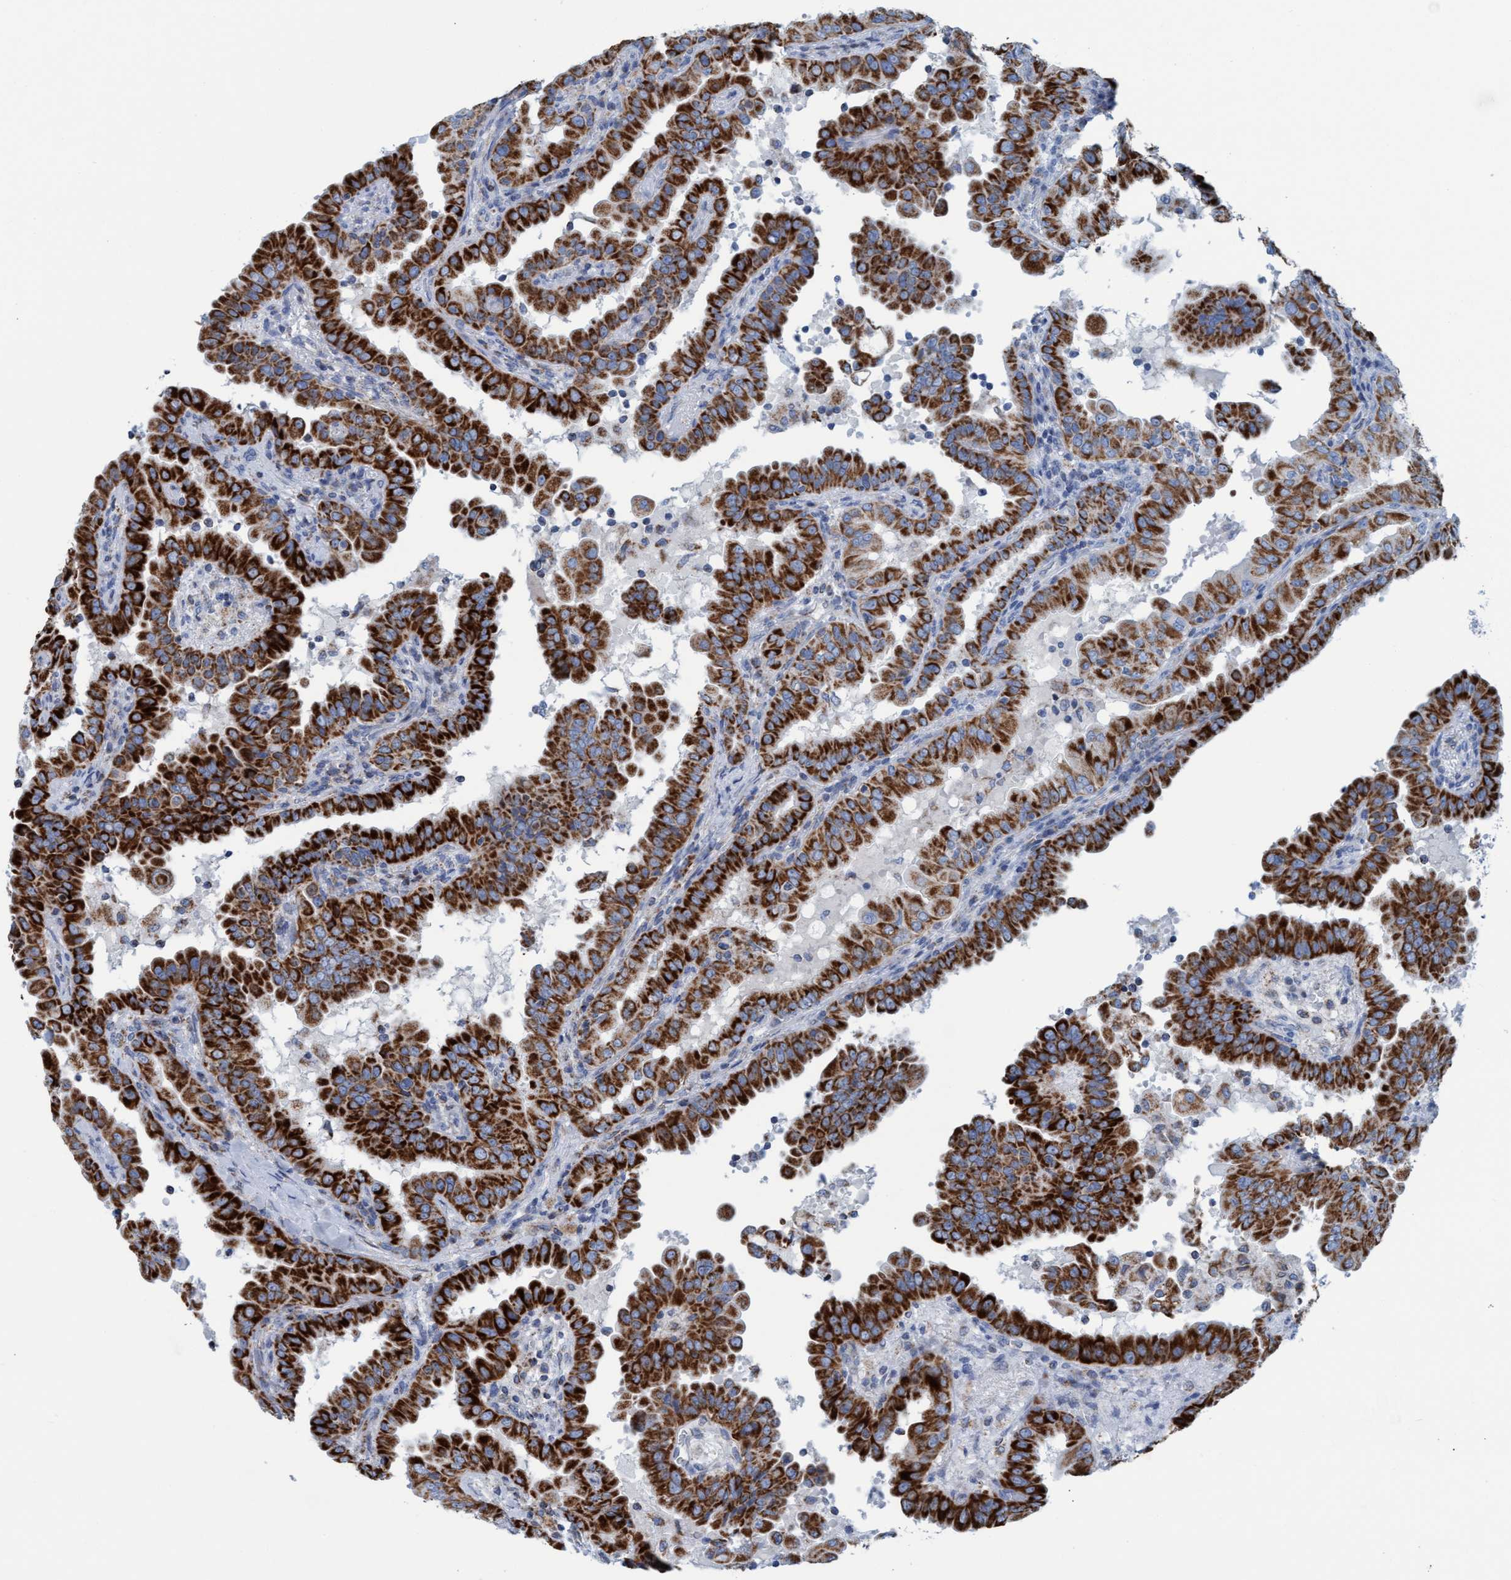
{"staining": {"intensity": "strong", "quantity": ">75%", "location": "cytoplasmic/membranous"}, "tissue": "thyroid cancer", "cell_type": "Tumor cells", "image_type": "cancer", "snomed": [{"axis": "morphology", "description": "Papillary adenocarcinoma, NOS"}, {"axis": "topography", "description": "Thyroid gland"}], "caption": "Immunohistochemistry photomicrograph of papillary adenocarcinoma (thyroid) stained for a protein (brown), which demonstrates high levels of strong cytoplasmic/membranous positivity in about >75% of tumor cells.", "gene": "GGA3", "patient": {"sex": "male", "age": 33}}